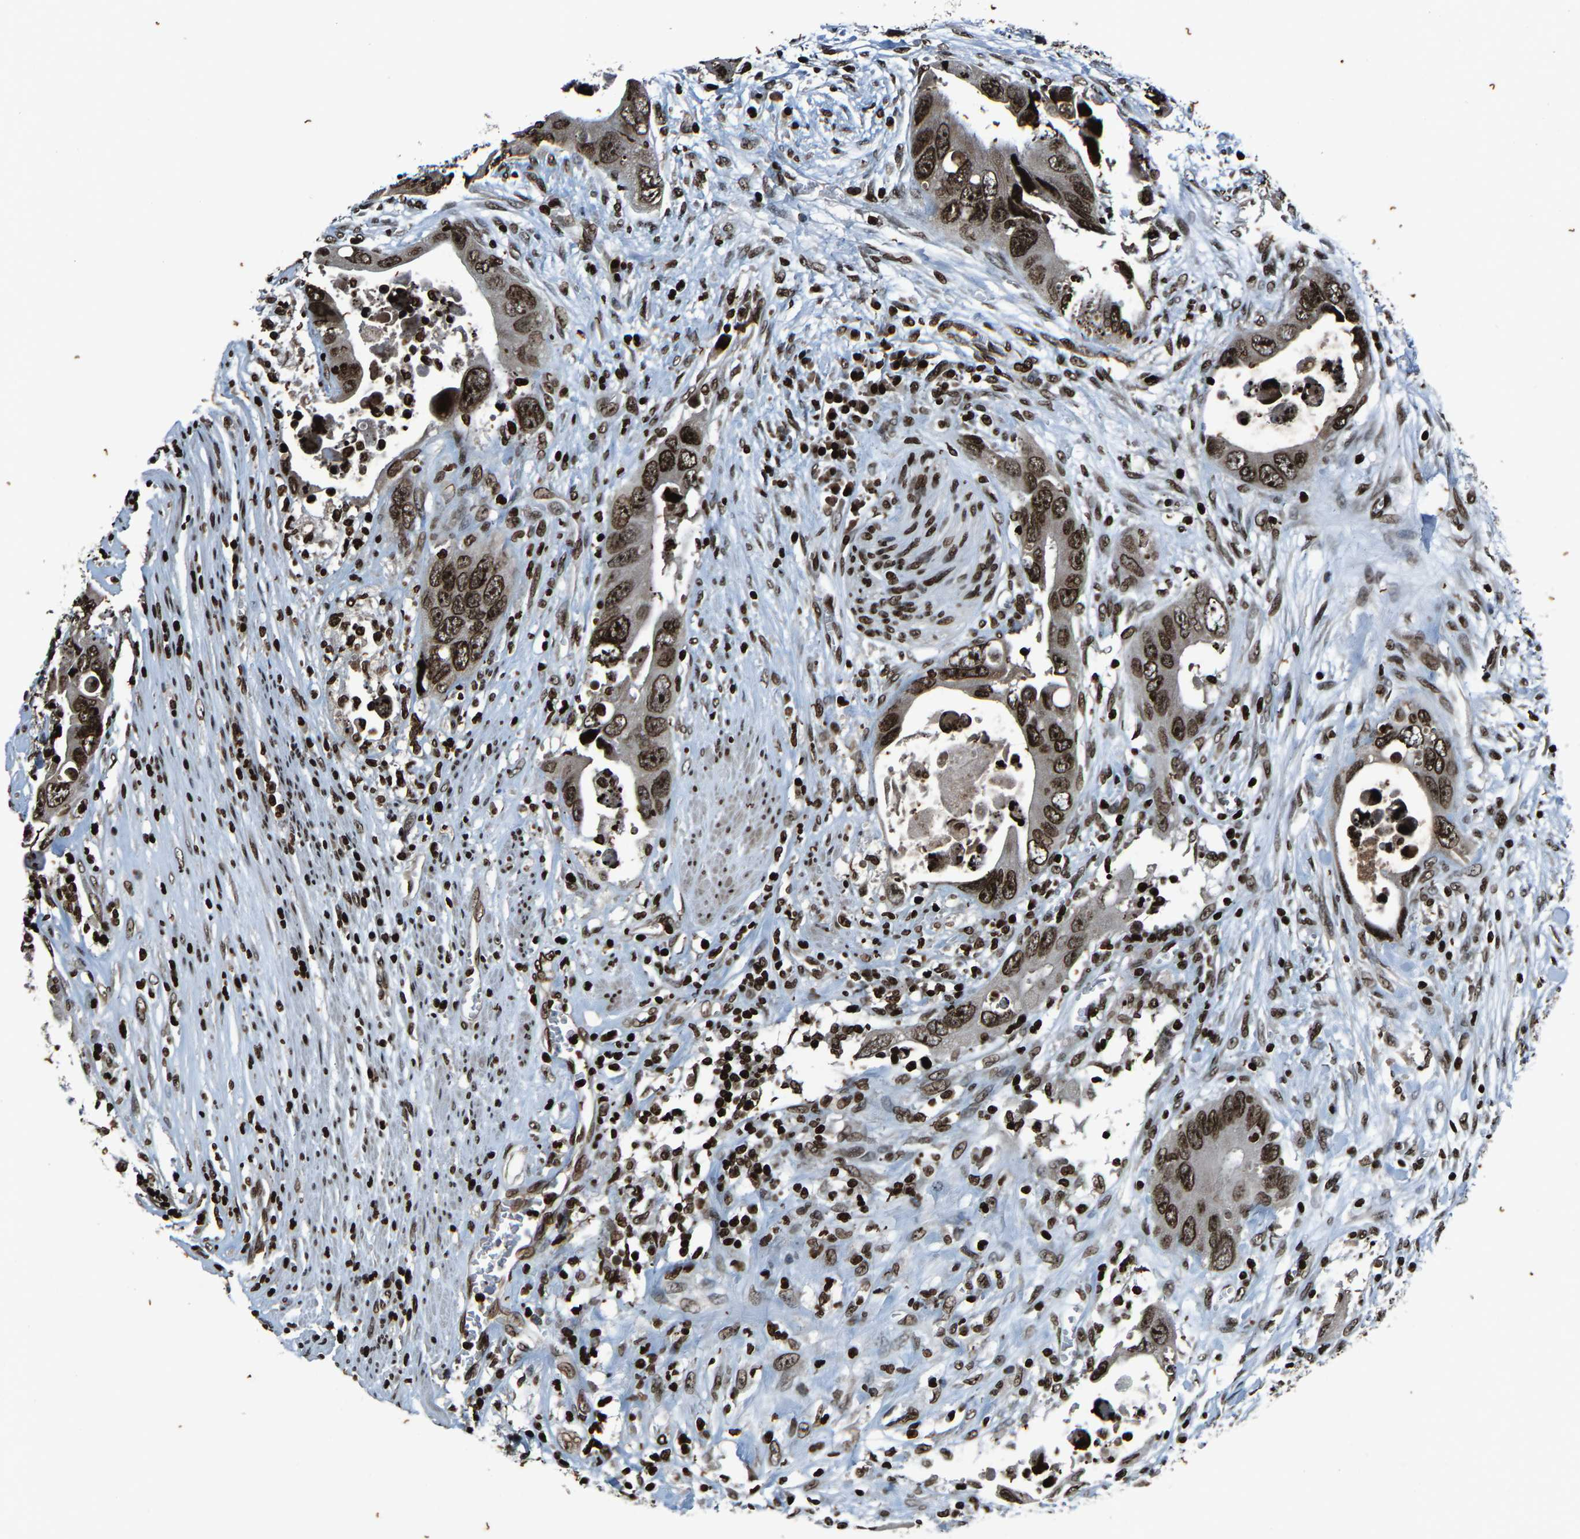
{"staining": {"intensity": "moderate", "quantity": ">75%", "location": "nuclear"}, "tissue": "colorectal cancer", "cell_type": "Tumor cells", "image_type": "cancer", "snomed": [{"axis": "morphology", "description": "Adenocarcinoma, NOS"}, {"axis": "topography", "description": "Rectum"}], "caption": "Immunohistochemistry (IHC) micrograph of colorectal cancer (adenocarcinoma) stained for a protein (brown), which displays medium levels of moderate nuclear staining in about >75% of tumor cells.", "gene": "H4C1", "patient": {"sex": "male", "age": 70}}